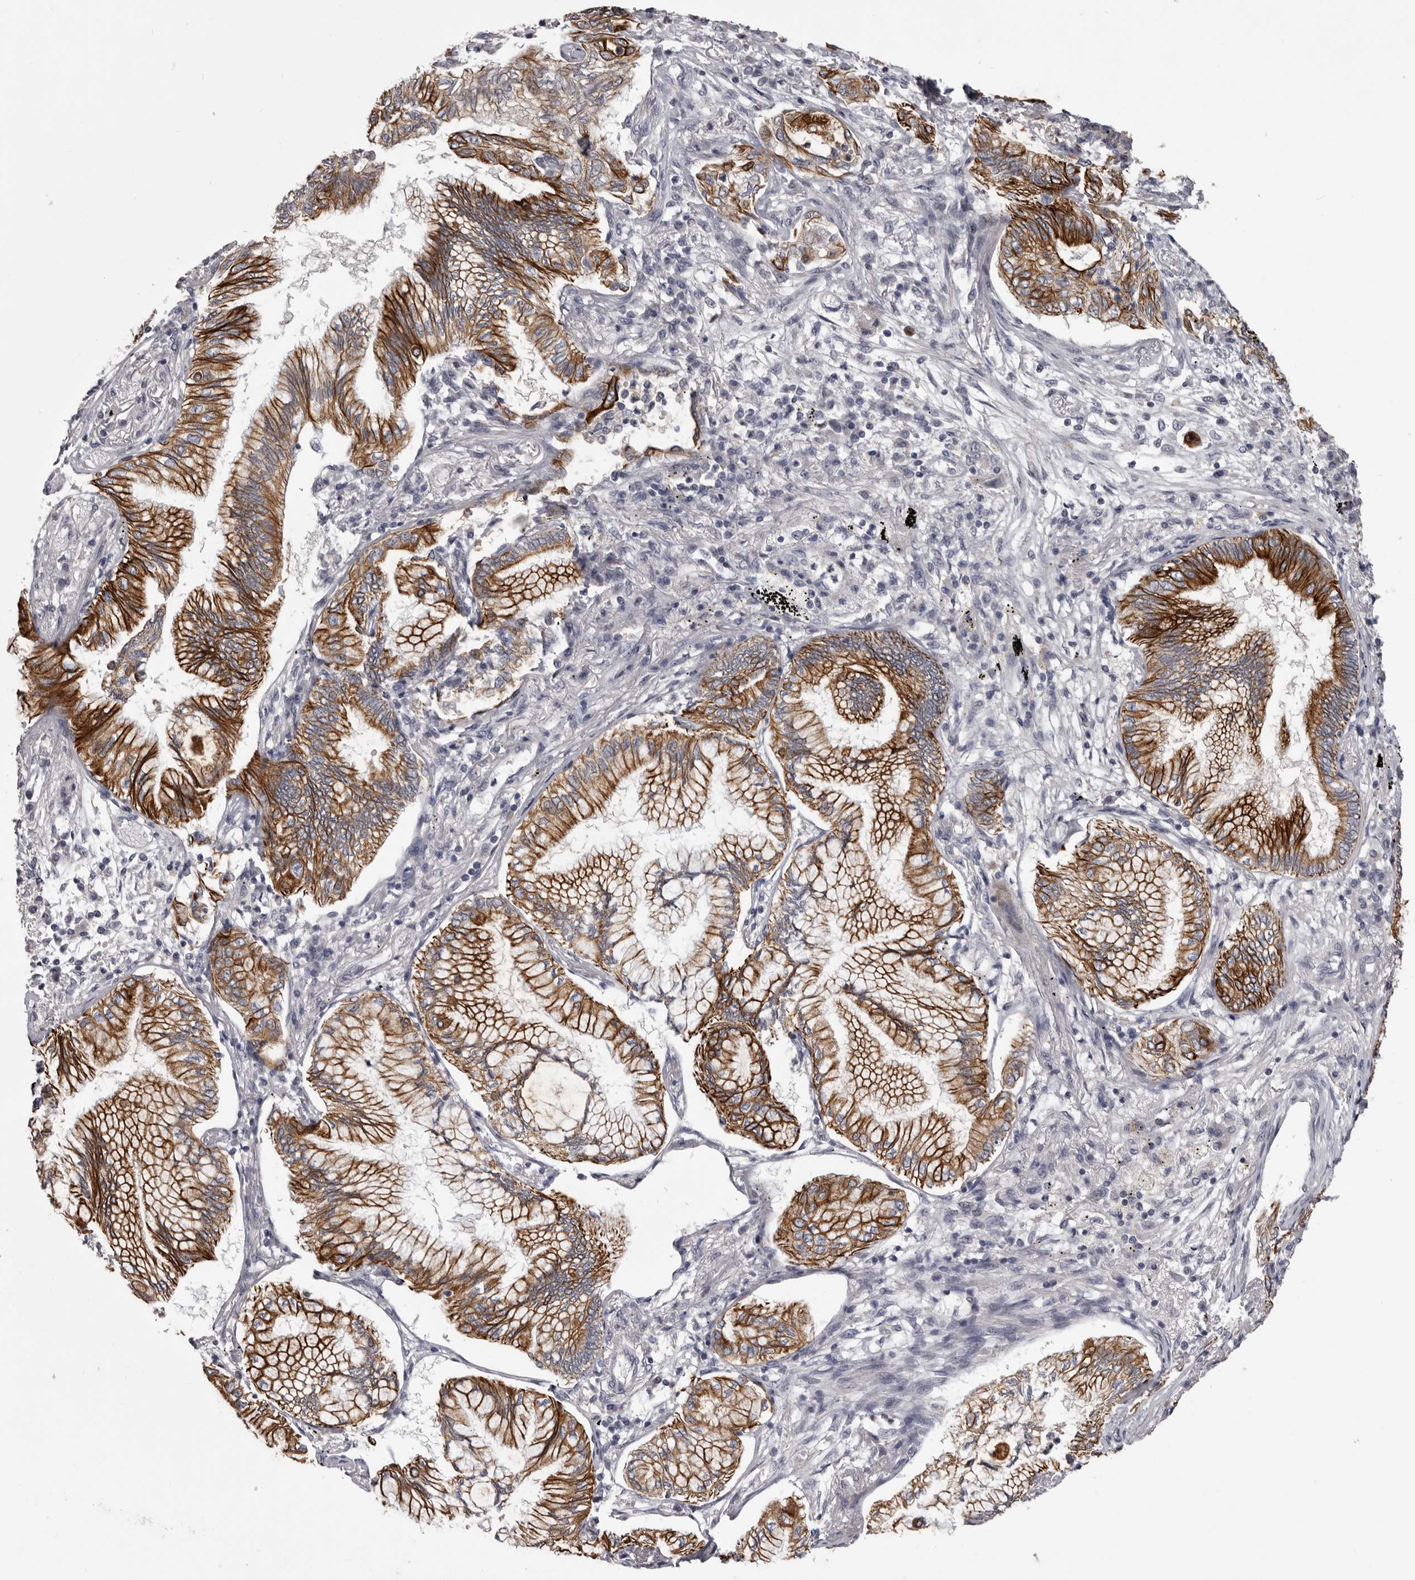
{"staining": {"intensity": "strong", "quantity": ">75%", "location": "cytoplasmic/membranous"}, "tissue": "bronchus", "cell_type": "Respiratory epithelial cells", "image_type": "normal", "snomed": [{"axis": "morphology", "description": "Normal tissue, NOS"}, {"axis": "morphology", "description": "Adenocarcinoma, NOS"}, {"axis": "topography", "description": "Bronchus"}, {"axis": "topography", "description": "Lung"}], "caption": "A micrograph of human bronchus stained for a protein reveals strong cytoplasmic/membranous brown staining in respiratory epithelial cells.", "gene": "LPAR6", "patient": {"sex": "female", "age": 70}}